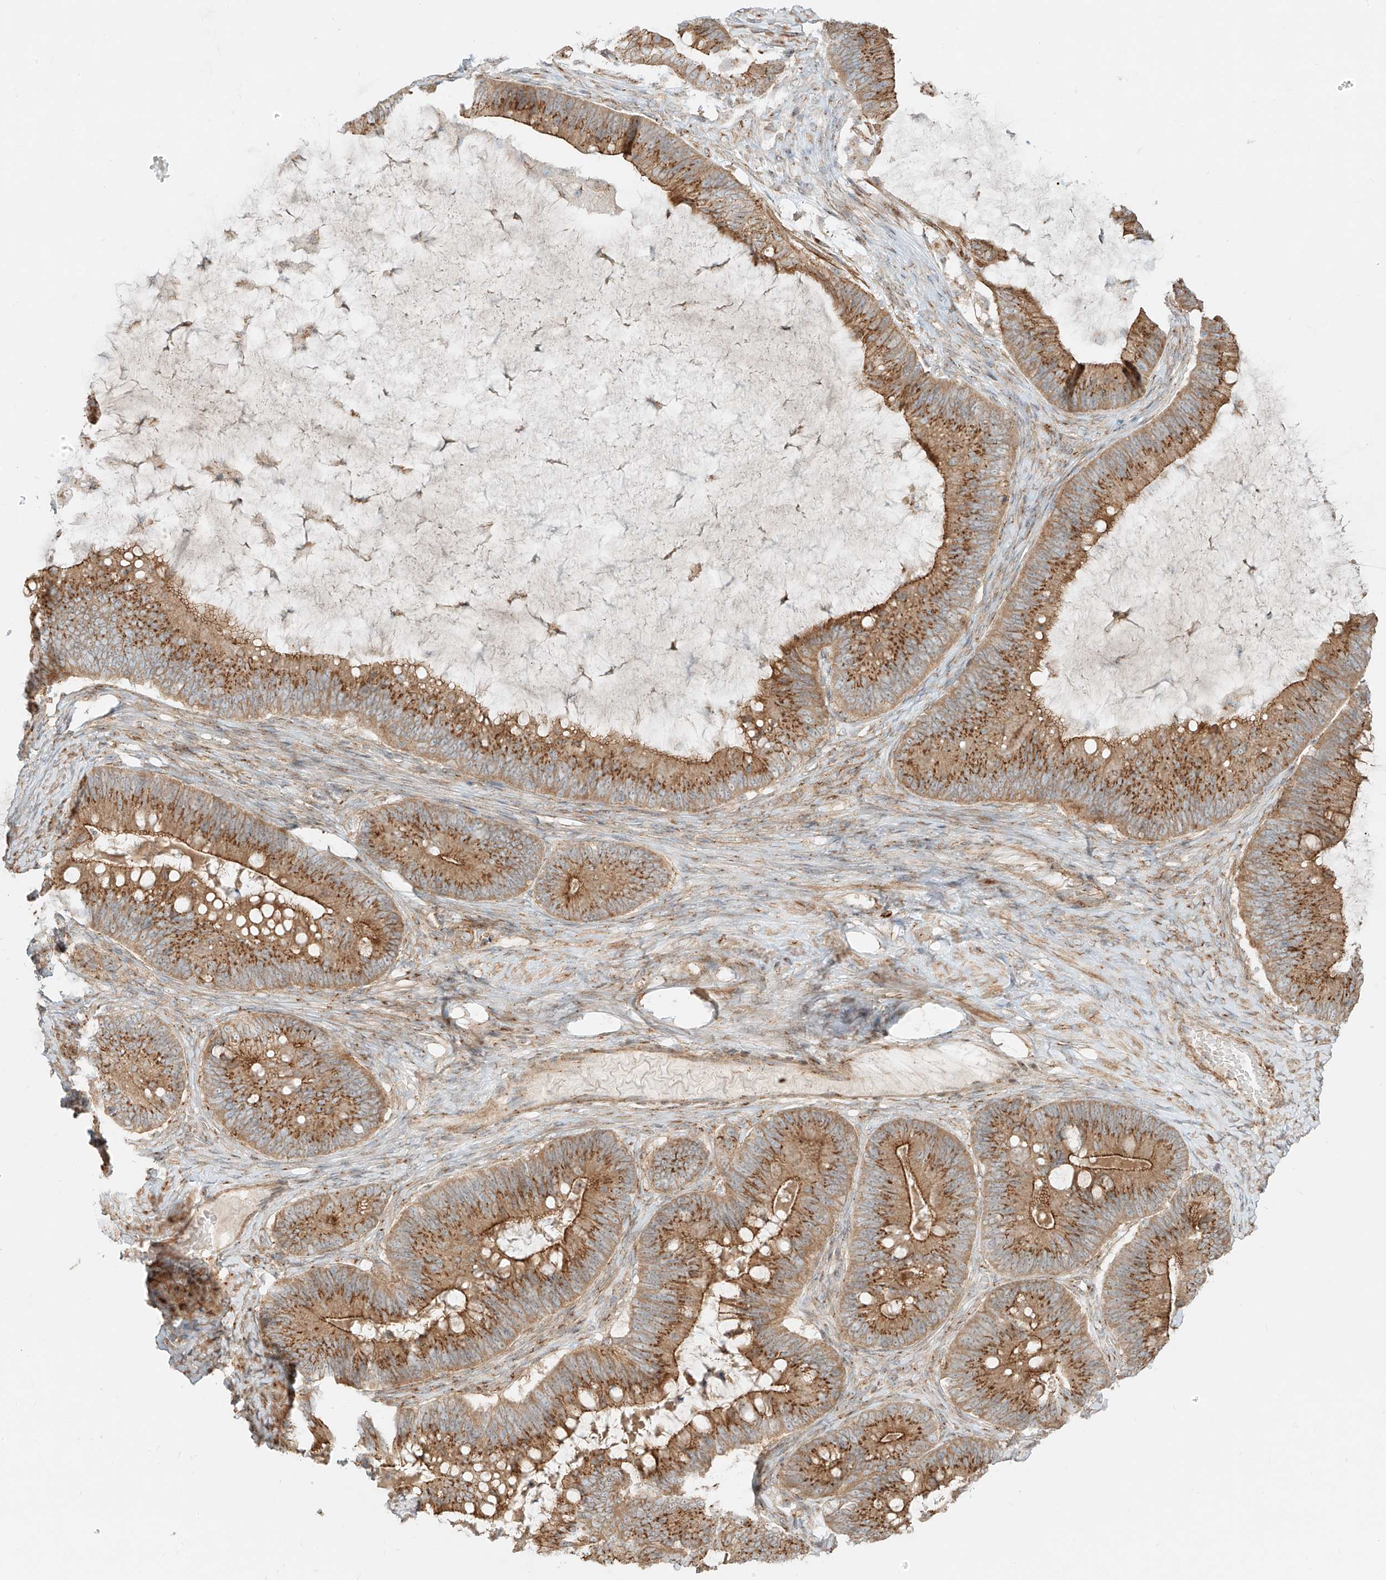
{"staining": {"intensity": "moderate", "quantity": ">75%", "location": "cytoplasmic/membranous"}, "tissue": "ovarian cancer", "cell_type": "Tumor cells", "image_type": "cancer", "snomed": [{"axis": "morphology", "description": "Cystadenocarcinoma, mucinous, NOS"}, {"axis": "topography", "description": "Ovary"}], "caption": "Immunohistochemical staining of human ovarian mucinous cystadenocarcinoma exhibits medium levels of moderate cytoplasmic/membranous expression in about >75% of tumor cells.", "gene": "ZNF287", "patient": {"sex": "female", "age": 61}}